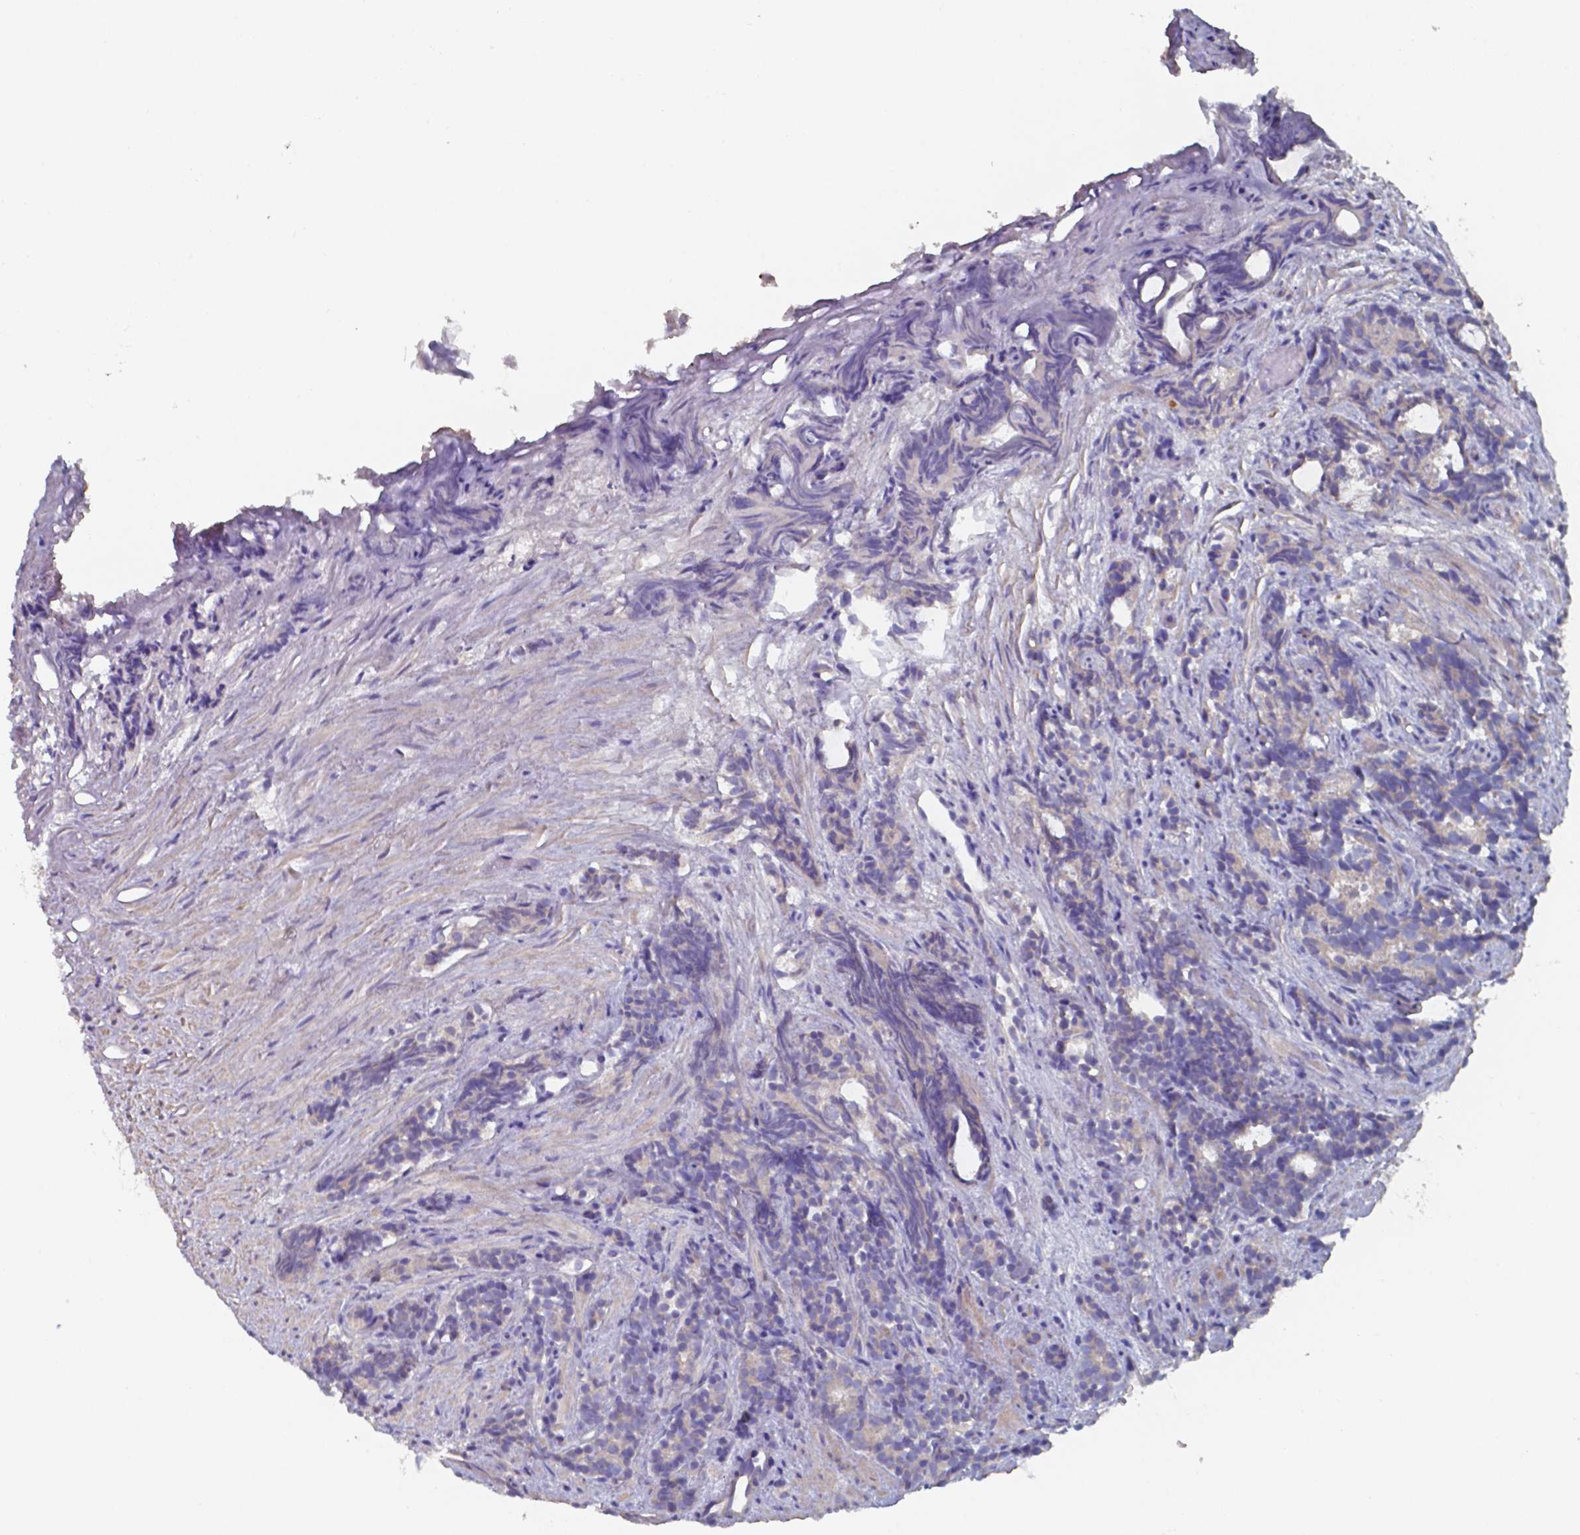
{"staining": {"intensity": "negative", "quantity": "none", "location": "none"}, "tissue": "prostate cancer", "cell_type": "Tumor cells", "image_type": "cancer", "snomed": [{"axis": "morphology", "description": "Adenocarcinoma, High grade"}, {"axis": "topography", "description": "Prostate"}], "caption": "High-grade adenocarcinoma (prostate) stained for a protein using IHC reveals no expression tumor cells.", "gene": "FOXJ1", "patient": {"sex": "male", "age": 84}}